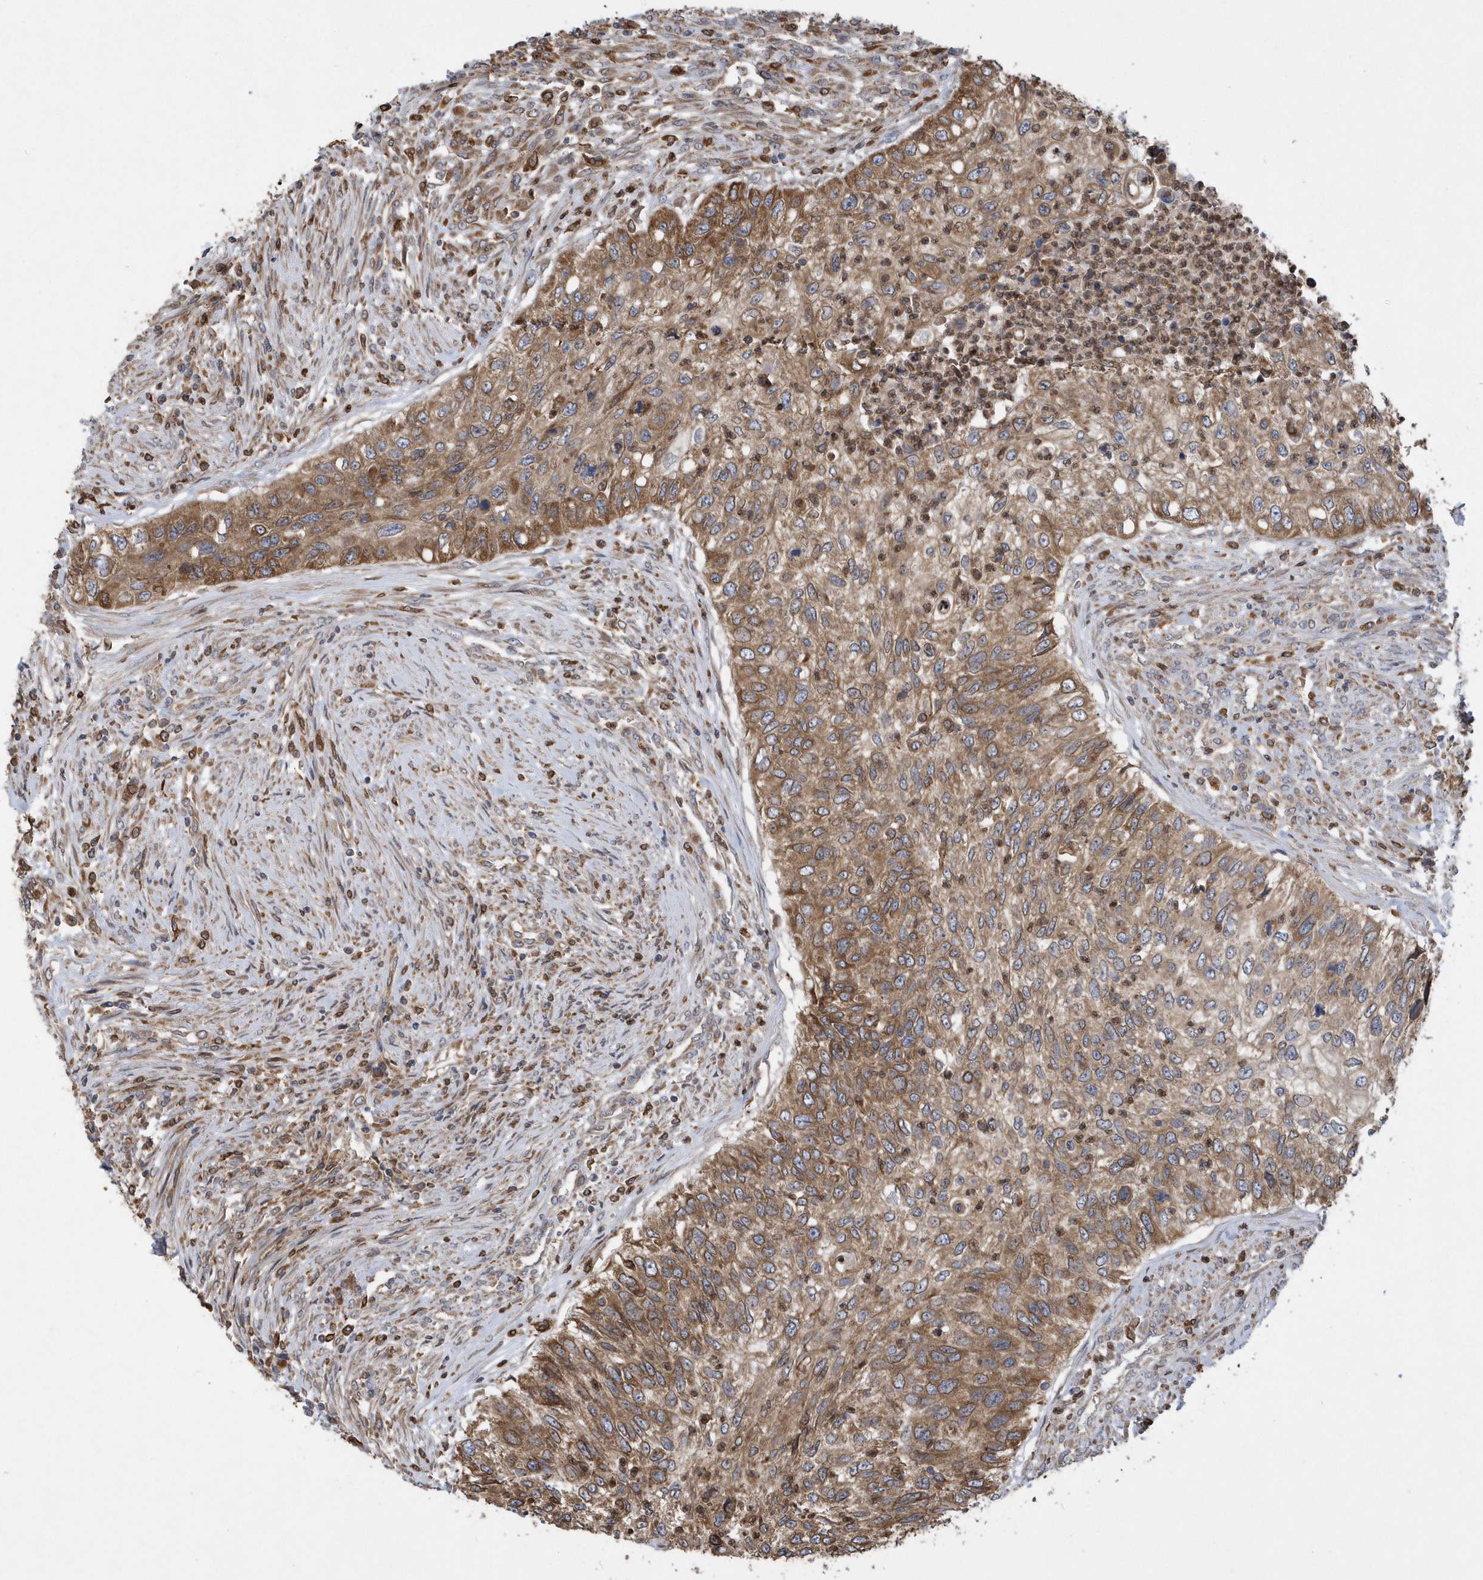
{"staining": {"intensity": "moderate", "quantity": ">75%", "location": "cytoplasmic/membranous"}, "tissue": "urothelial cancer", "cell_type": "Tumor cells", "image_type": "cancer", "snomed": [{"axis": "morphology", "description": "Urothelial carcinoma, High grade"}, {"axis": "topography", "description": "Urinary bladder"}], "caption": "Immunohistochemistry (IHC) image of neoplastic tissue: urothelial cancer stained using immunohistochemistry displays medium levels of moderate protein expression localized specifically in the cytoplasmic/membranous of tumor cells, appearing as a cytoplasmic/membranous brown color.", "gene": "VAMP7", "patient": {"sex": "female", "age": 60}}